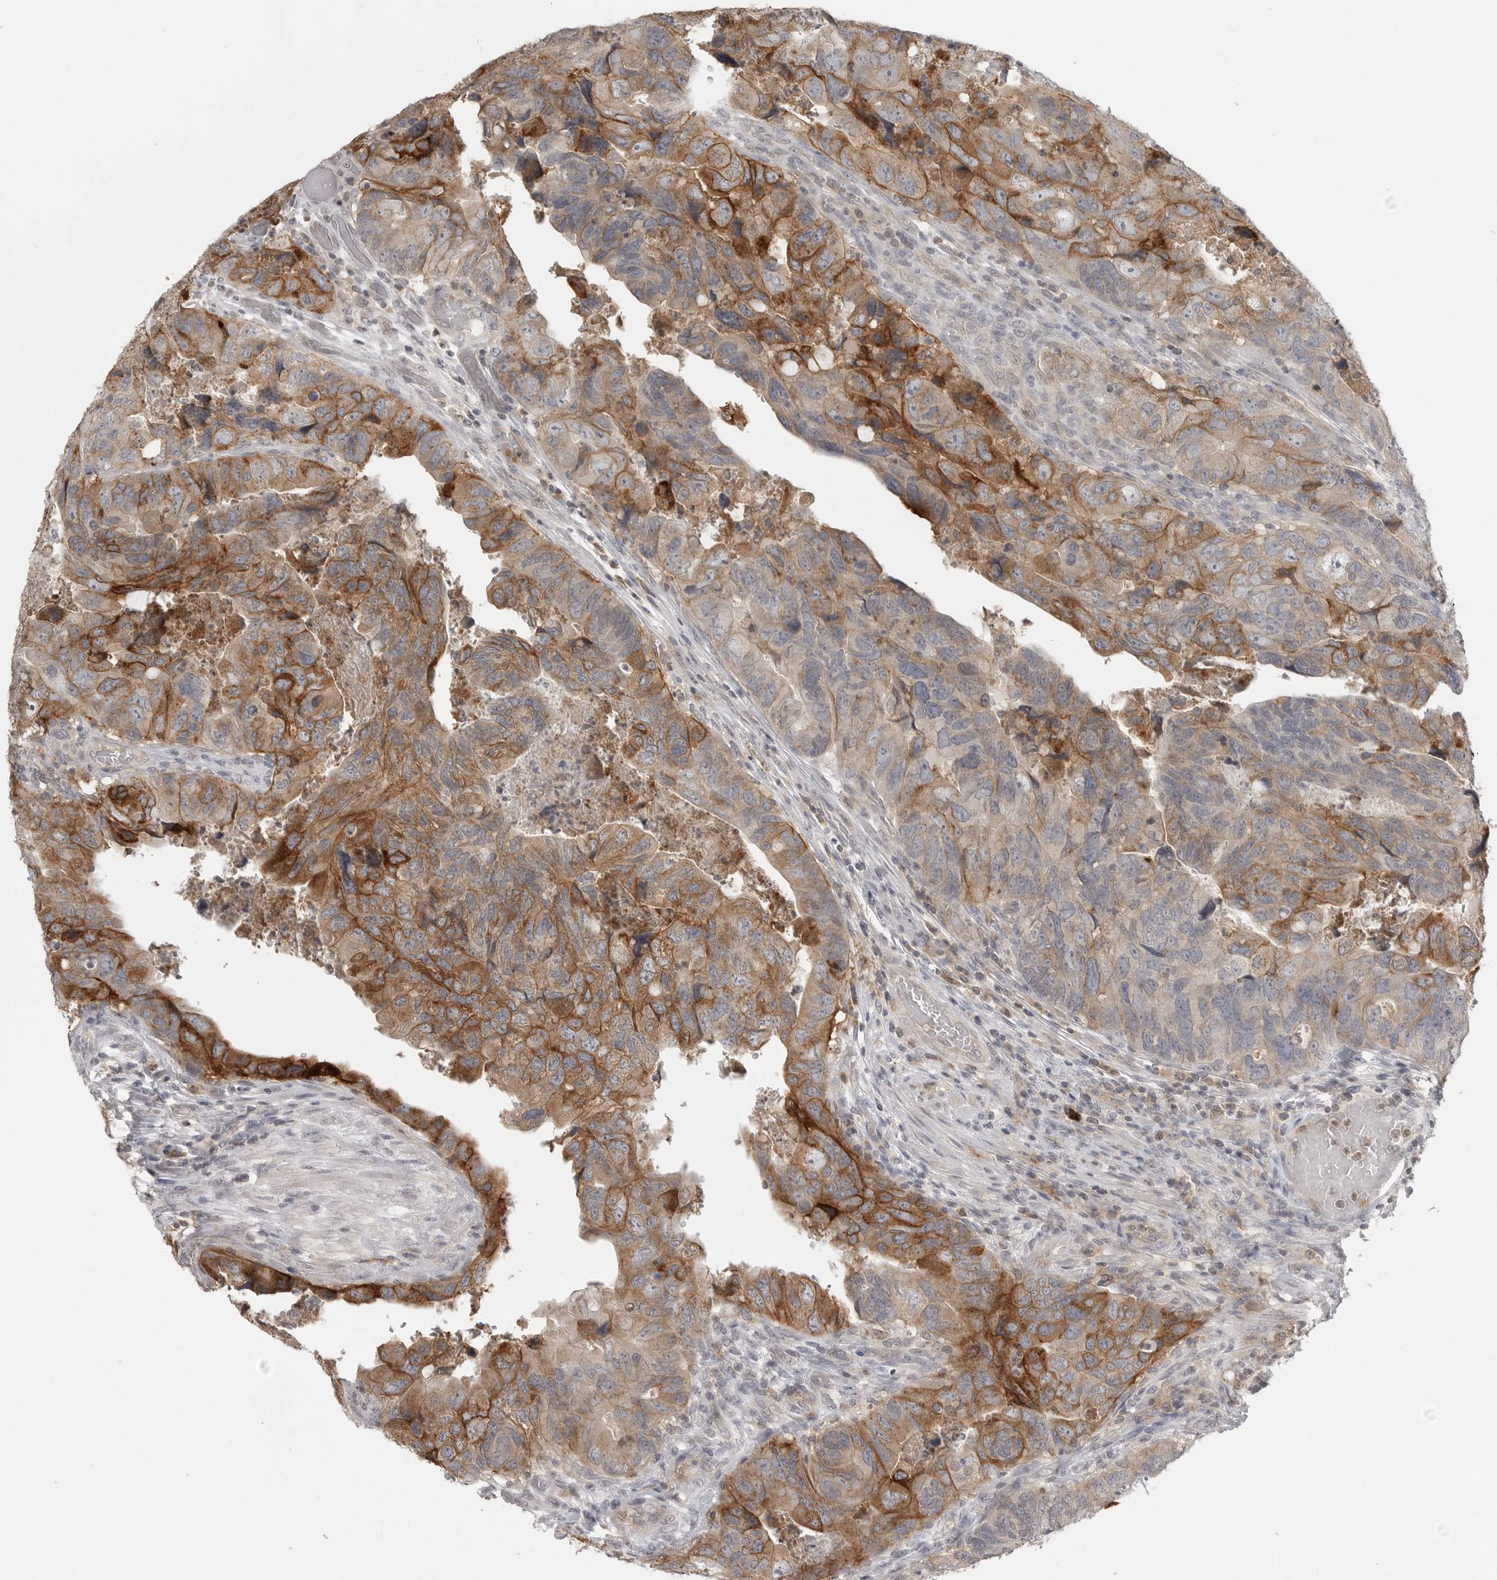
{"staining": {"intensity": "strong", "quantity": "25%-75%", "location": "cytoplasmic/membranous"}, "tissue": "colorectal cancer", "cell_type": "Tumor cells", "image_type": "cancer", "snomed": [{"axis": "morphology", "description": "Adenocarcinoma, NOS"}, {"axis": "topography", "description": "Rectum"}], "caption": "Immunohistochemical staining of human adenocarcinoma (colorectal) demonstrates strong cytoplasmic/membranous protein staining in approximately 25%-75% of tumor cells.", "gene": "IFNGR1", "patient": {"sex": "male", "age": 63}}